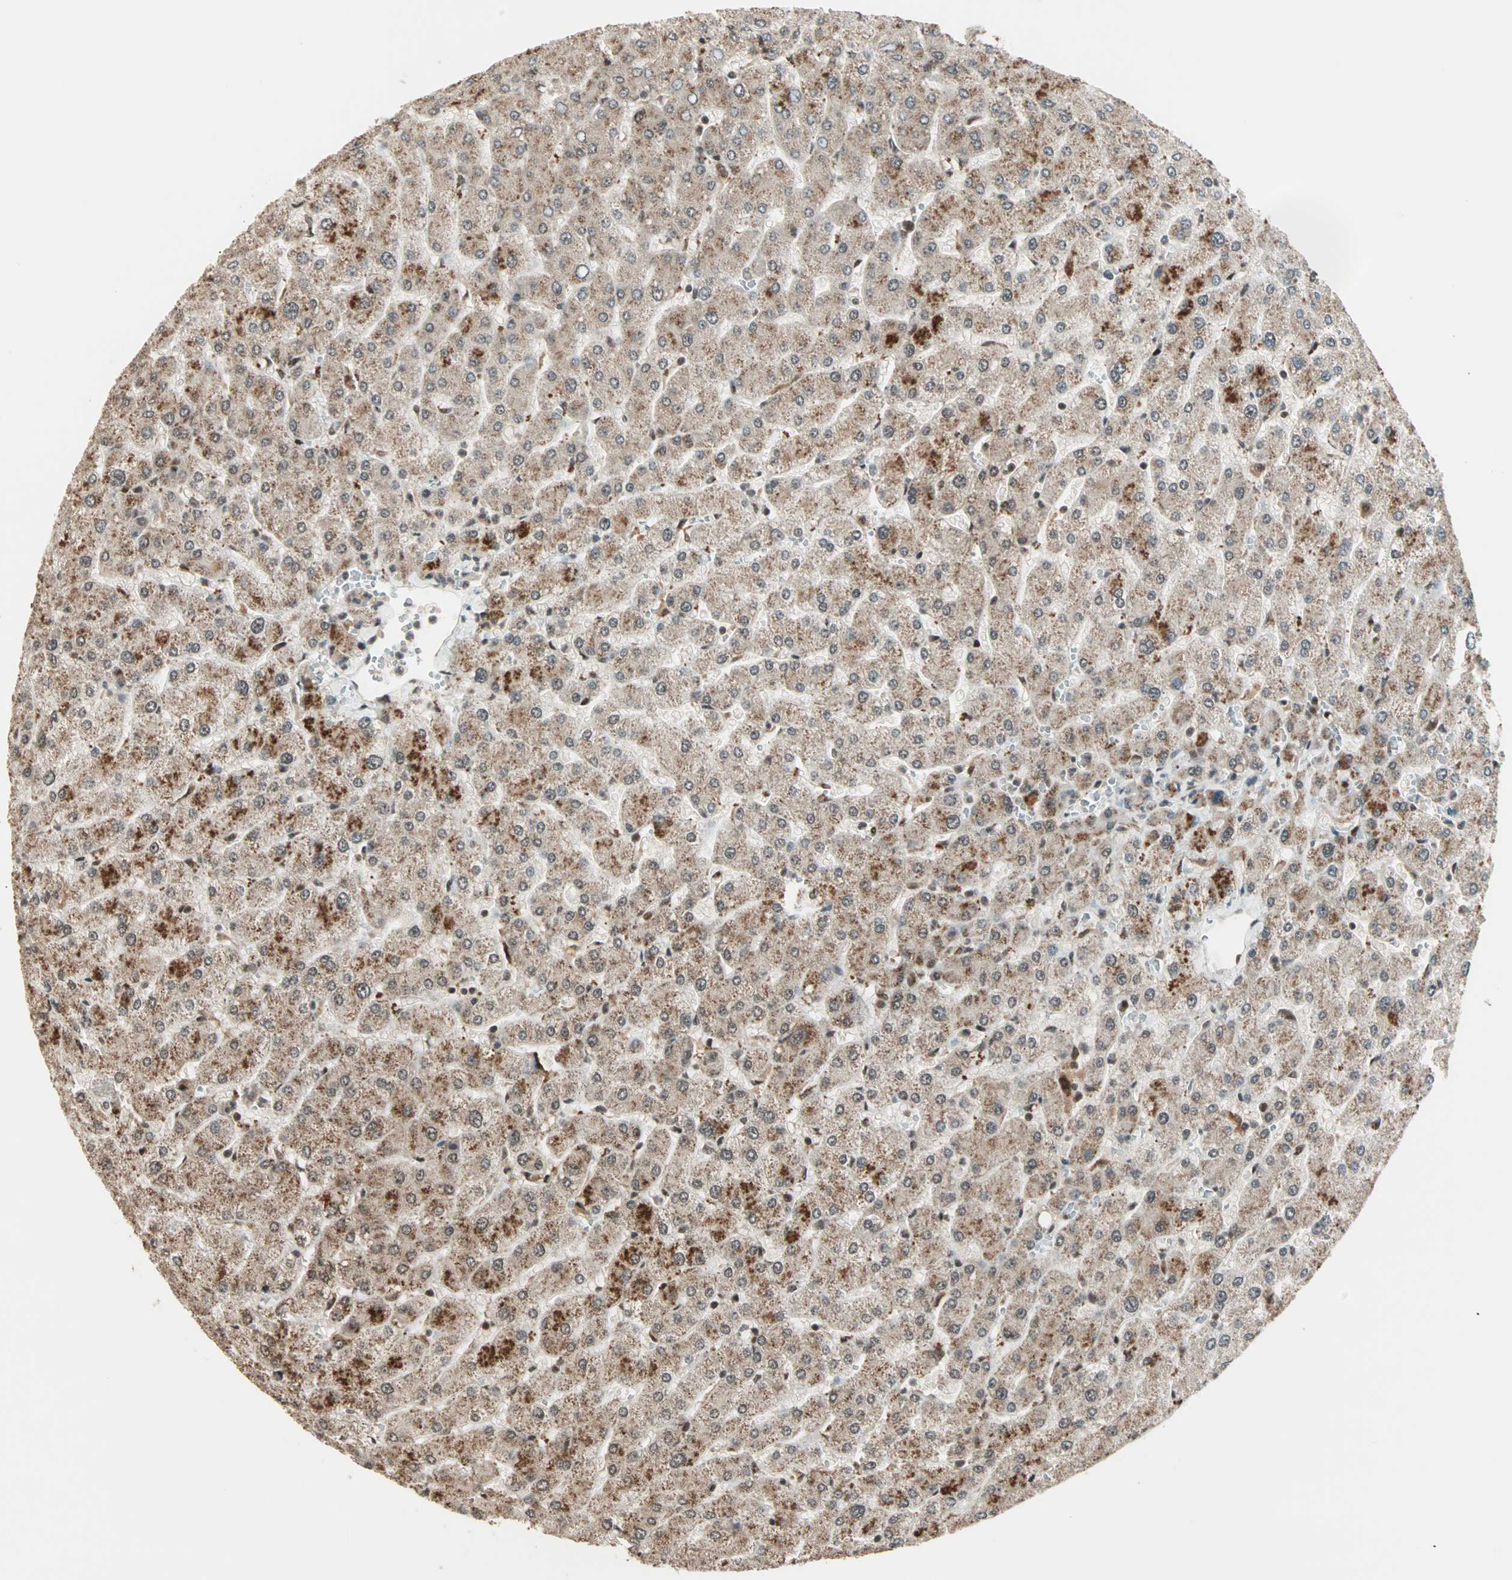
{"staining": {"intensity": "moderate", "quantity": ">75%", "location": "cytoplasmic/membranous,nuclear"}, "tissue": "liver", "cell_type": "Cholangiocytes", "image_type": "normal", "snomed": [{"axis": "morphology", "description": "Normal tissue, NOS"}, {"axis": "topography", "description": "Liver"}], "caption": "This image reveals IHC staining of benign human liver, with medium moderate cytoplasmic/membranous,nuclear expression in about >75% of cholangiocytes.", "gene": "ZNF44", "patient": {"sex": "male", "age": 55}}